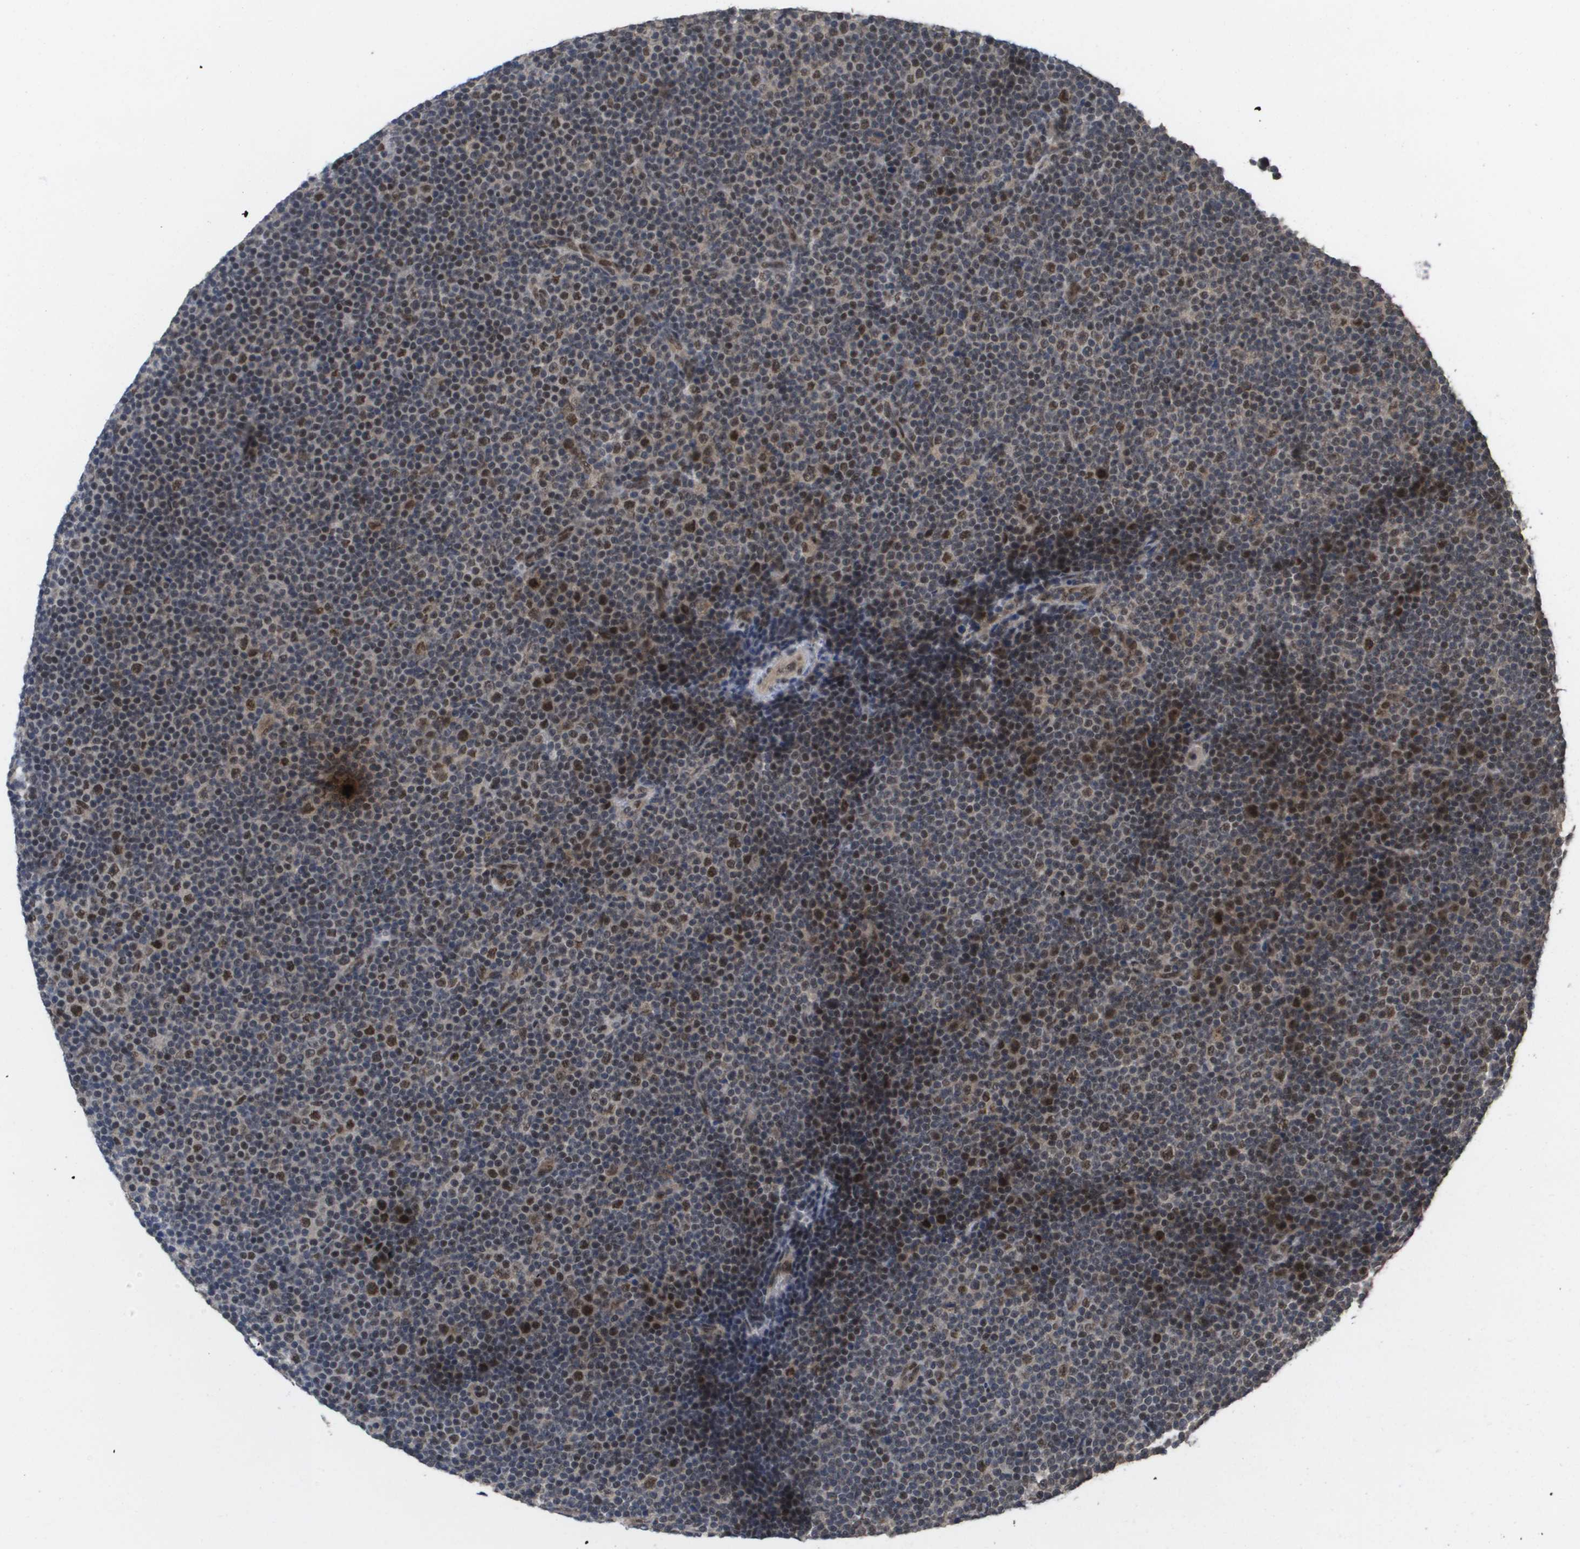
{"staining": {"intensity": "moderate", "quantity": "25%-75%", "location": "nuclear"}, "tissue": "lymphoma", "cell_type": "Tumor cells", "image_type": "cancer", "snomed": [{"axis": "morphology", "description": "Malignant lymphoma, non-Hodgkin's type, Low grade"}, {"axis": "topography", "description": "Lymph node"}], "caption": "Malignant lymphoma, non-Hodgkin's type (low-grade) was stained to show a protein in brown. There is medium levels of moderate nuclear positivity in approximately 25%-75% of tumor cells.", "gene": "AMBRA1", "patient": {"sex": "female", "age": 67}}